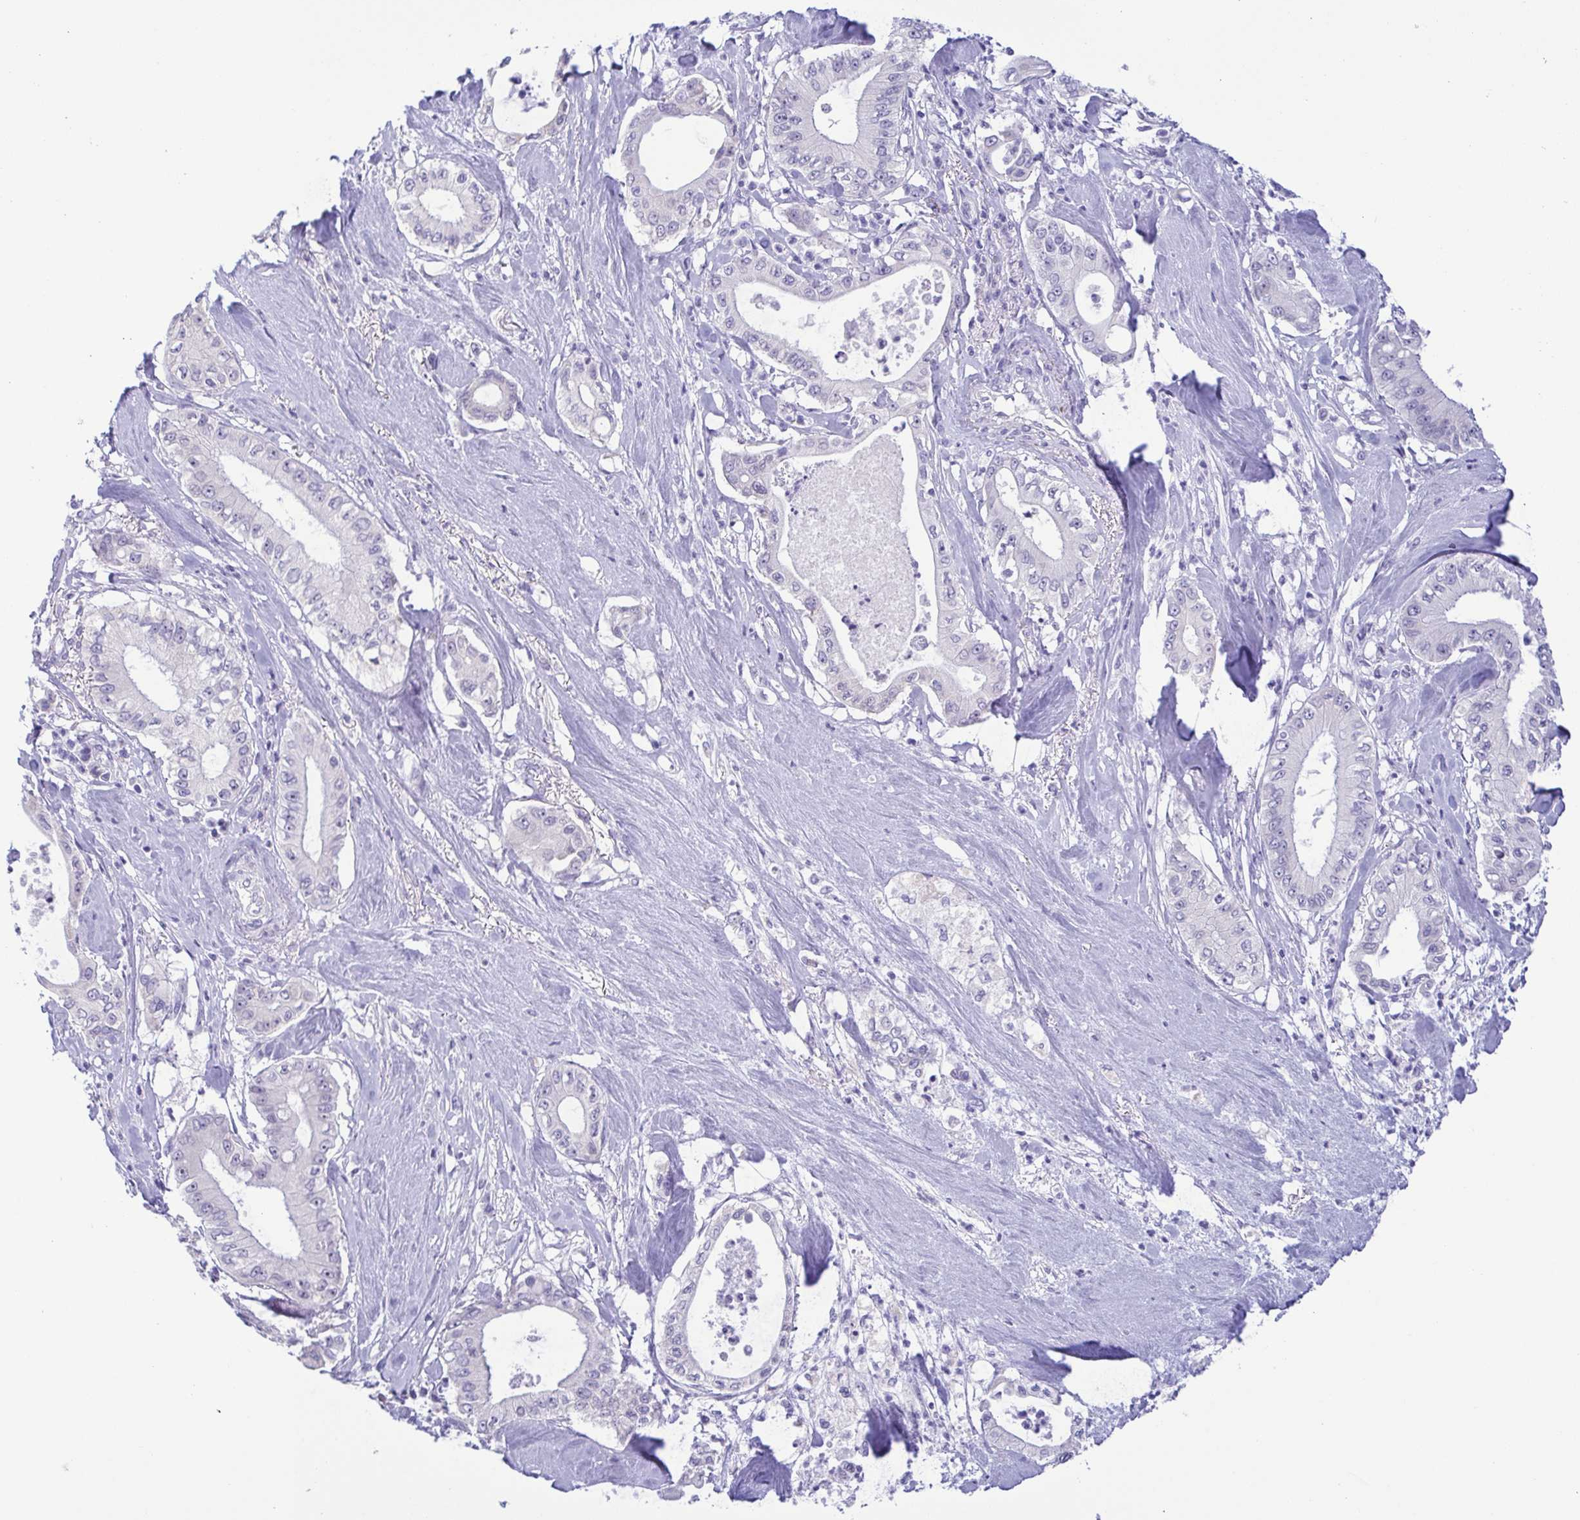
{"staining": {"intensity": "negative", "quantity": "none", "location": "none"}, "tissue": "pancreatic cancer", "cell_type": "Tumor cells", "image_type": "cancer", "snomed": [{"axis": "morphology", "description": "Adenocarcinoma, NOS"}, {"axis": "topography", "description": "Pancreas"}], "caption": "DAB immunohistochemical staining of human pancreatic cancer shows no significant positivity in tumor cells.", "gene": "MYL7", "patient": {"sex": "male", "age": 71}}